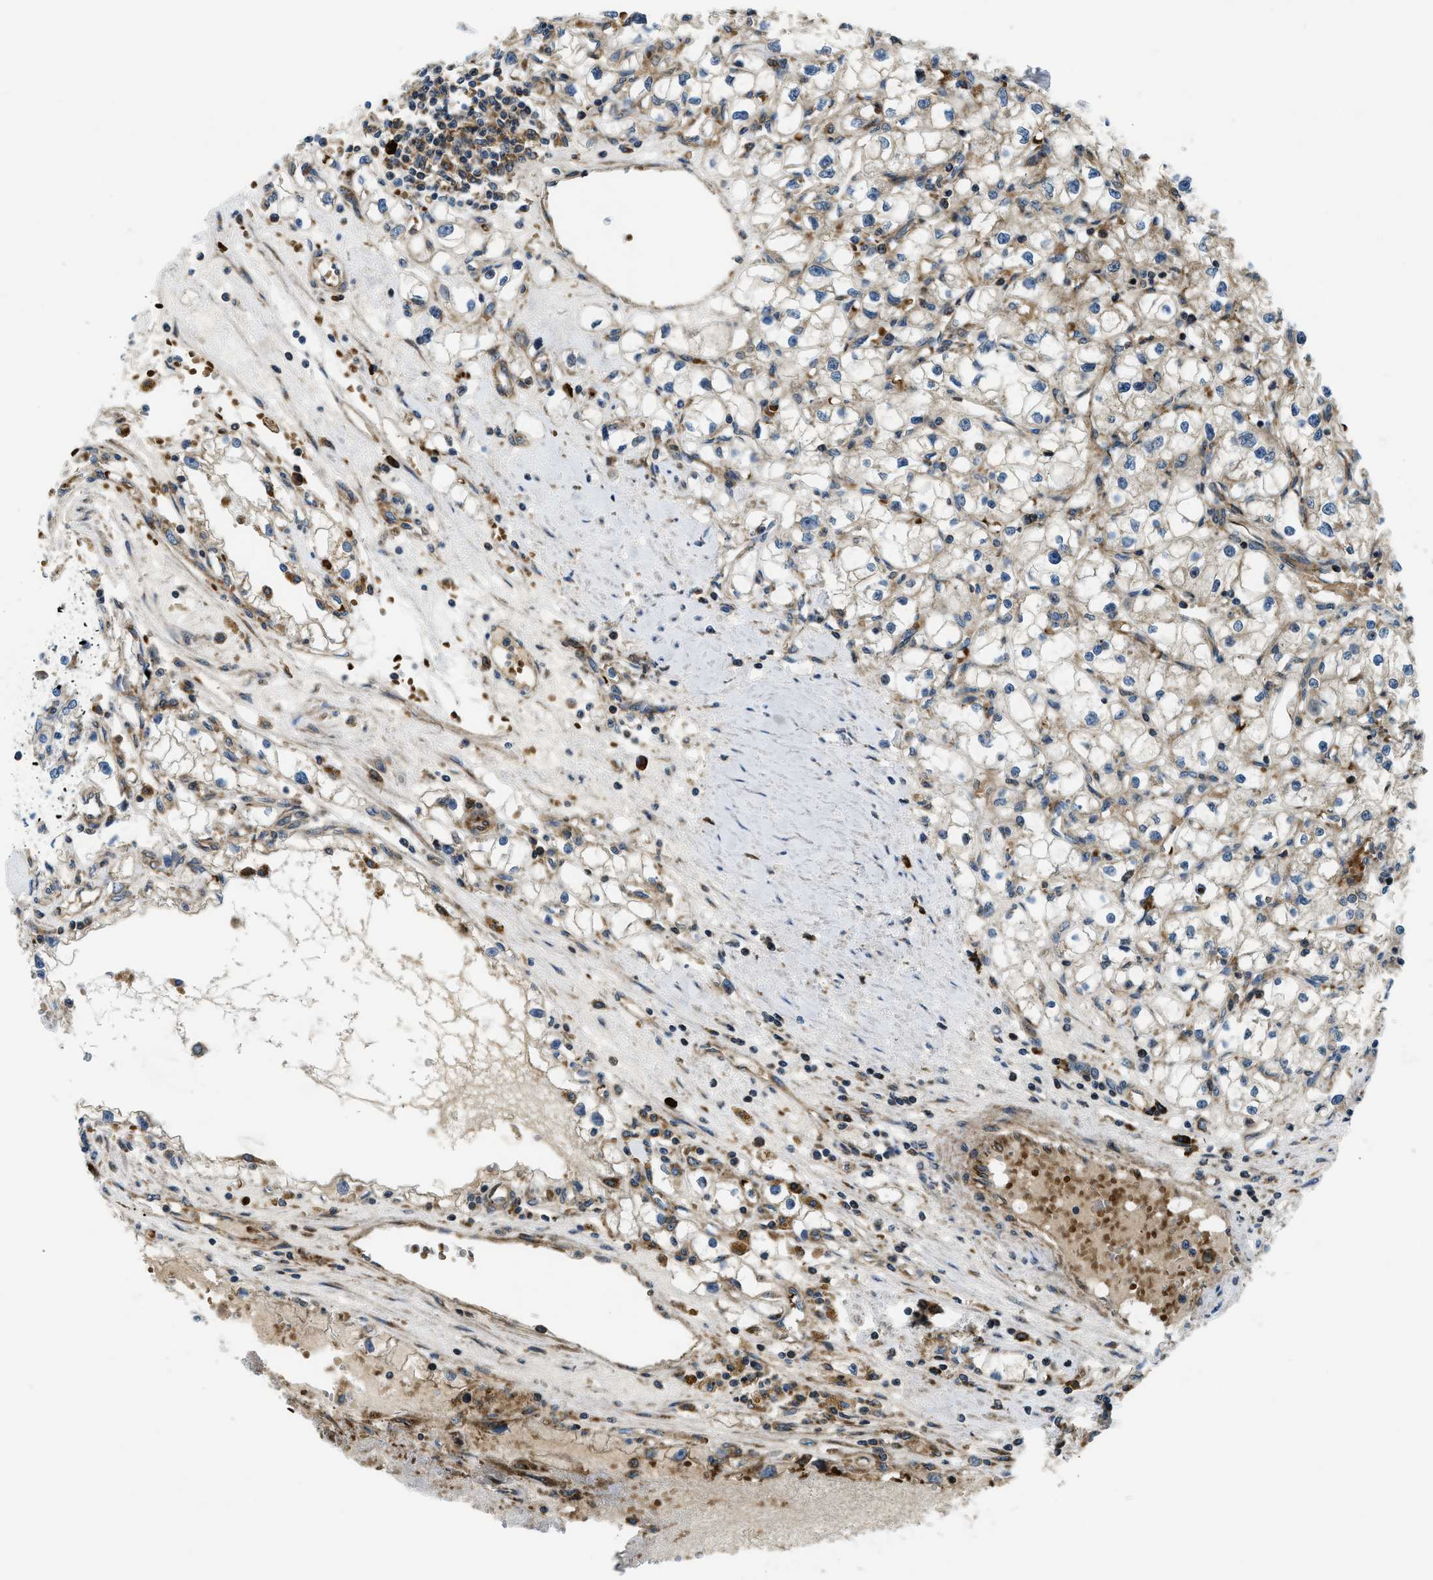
{"staining": {"intensity": "weak", "quantity": ">75%", "location": "cytoplasmic/membranous"}, "tissue": "renal cancer", "cell_type": "Tumor cells", "image_type": "cancer", "snomed": [{"axis": "morphology", "description": "Adenocarcinoma, NOS"}, {"axis": "topography", "description": "Kidney"}], "caption": "Weak cytoplasmic/membranous expression is identified in approximately >75% of tumor cells in renal cancer (adenocarcinoma).", "gene": "CSPG4", "patient": {"sex": "male", "age": 56}}